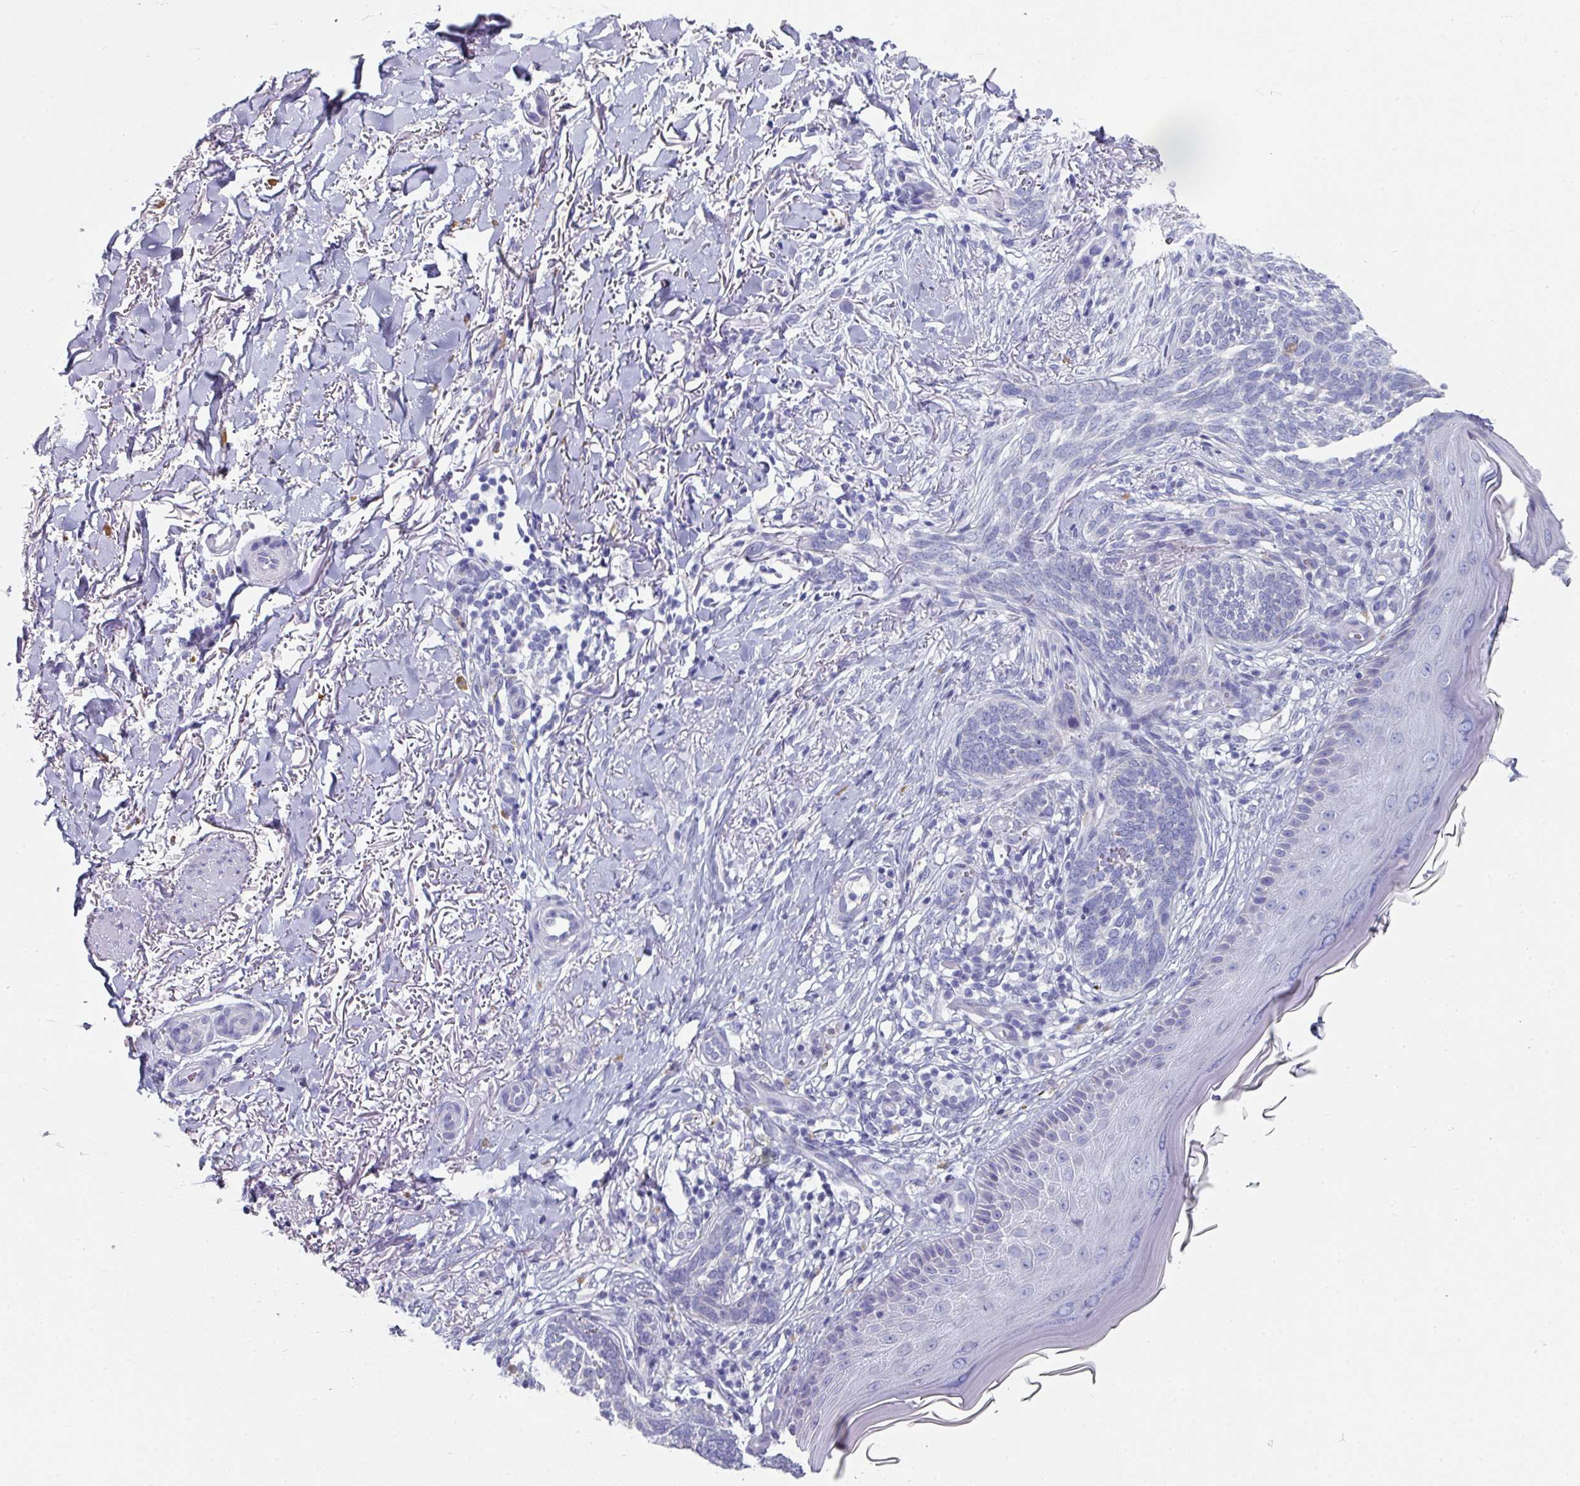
{"staining": {"intensity": "negative", "quantity": "none", "location": "none"}, "tissue": "skin cancer", "cell_type": "Tumor cells", "image_type": "cancer", "snomed": [{"axis": "morphology", "description": "Normal tissue, NOS"}, {"axis": "morphology", "description": "Basal cell carcinoma"}, {"axis": "topography", "description": "Skin"}], "caption": "Immunohistochemistry (IHC) of skin basal cell carcinoma shows no positivity in tumor cells.", "gene": "SETBP1", "patient": {"sex": "female", "age": 67}}